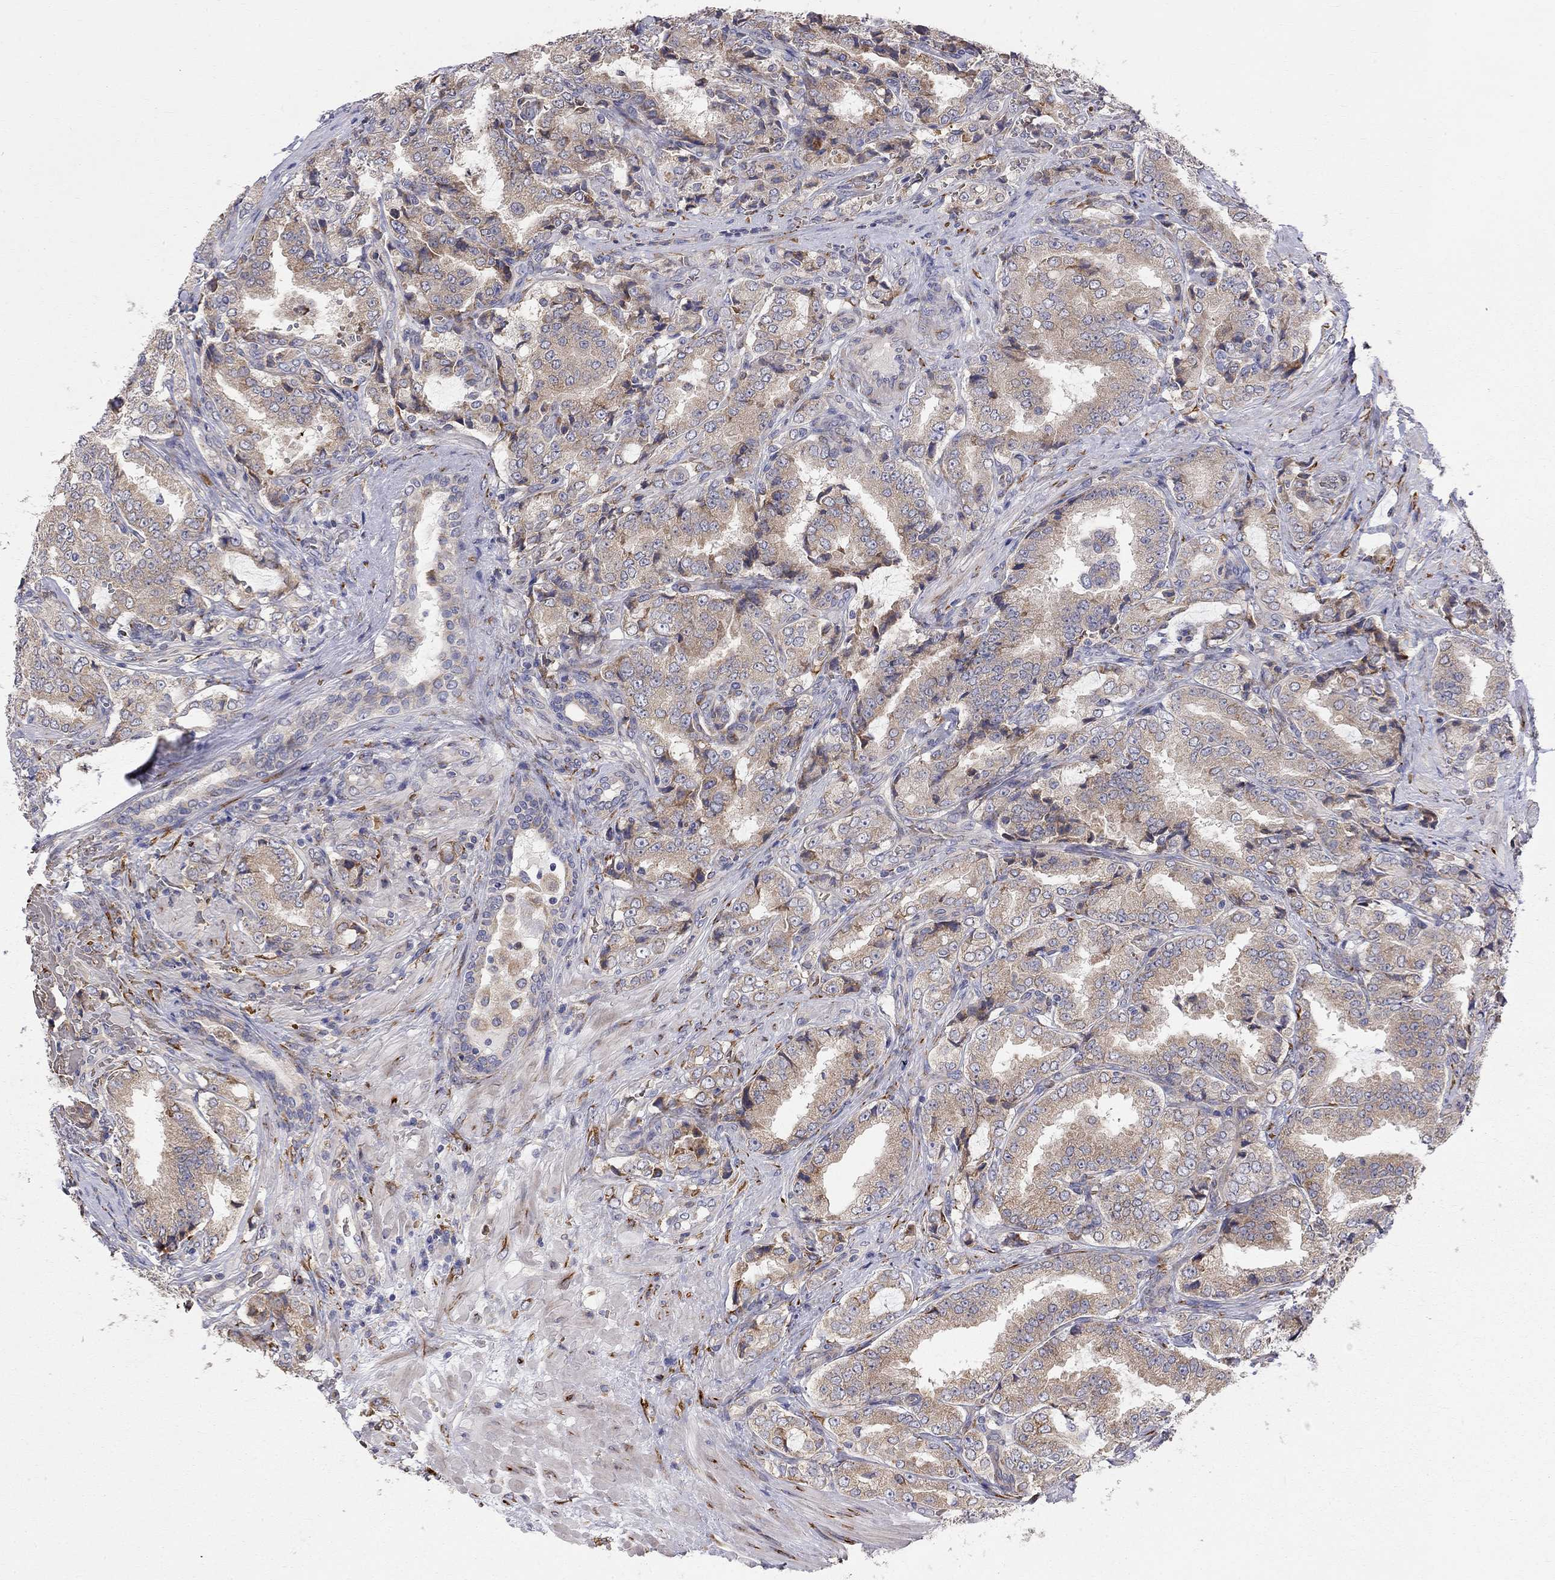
{"staining": {"intensity": "weak", "quantity": "25%-75%", "location": "cytoplasmic/membranous"}, "tissue": "prostate cancer", "cell_type": "Tumor cells", "image_type": "cancer", "snomed": [{"axis": "morphology", "description": "Adenocarcinoma, NOS"}, {"axis": "topography", "description": "Prostate"}], "caption": "Prostate cancer (adenocarcinoma) was stained to show a protein in brown. There is low levels of weak cytoplasmic/membranous expression in about 25%-75% of tumor cells. (Brightfield microscopy of DAB IHC at high magnification).", "gene": "CASTOR1", "patient": {"sex": "male", "age": 65}}